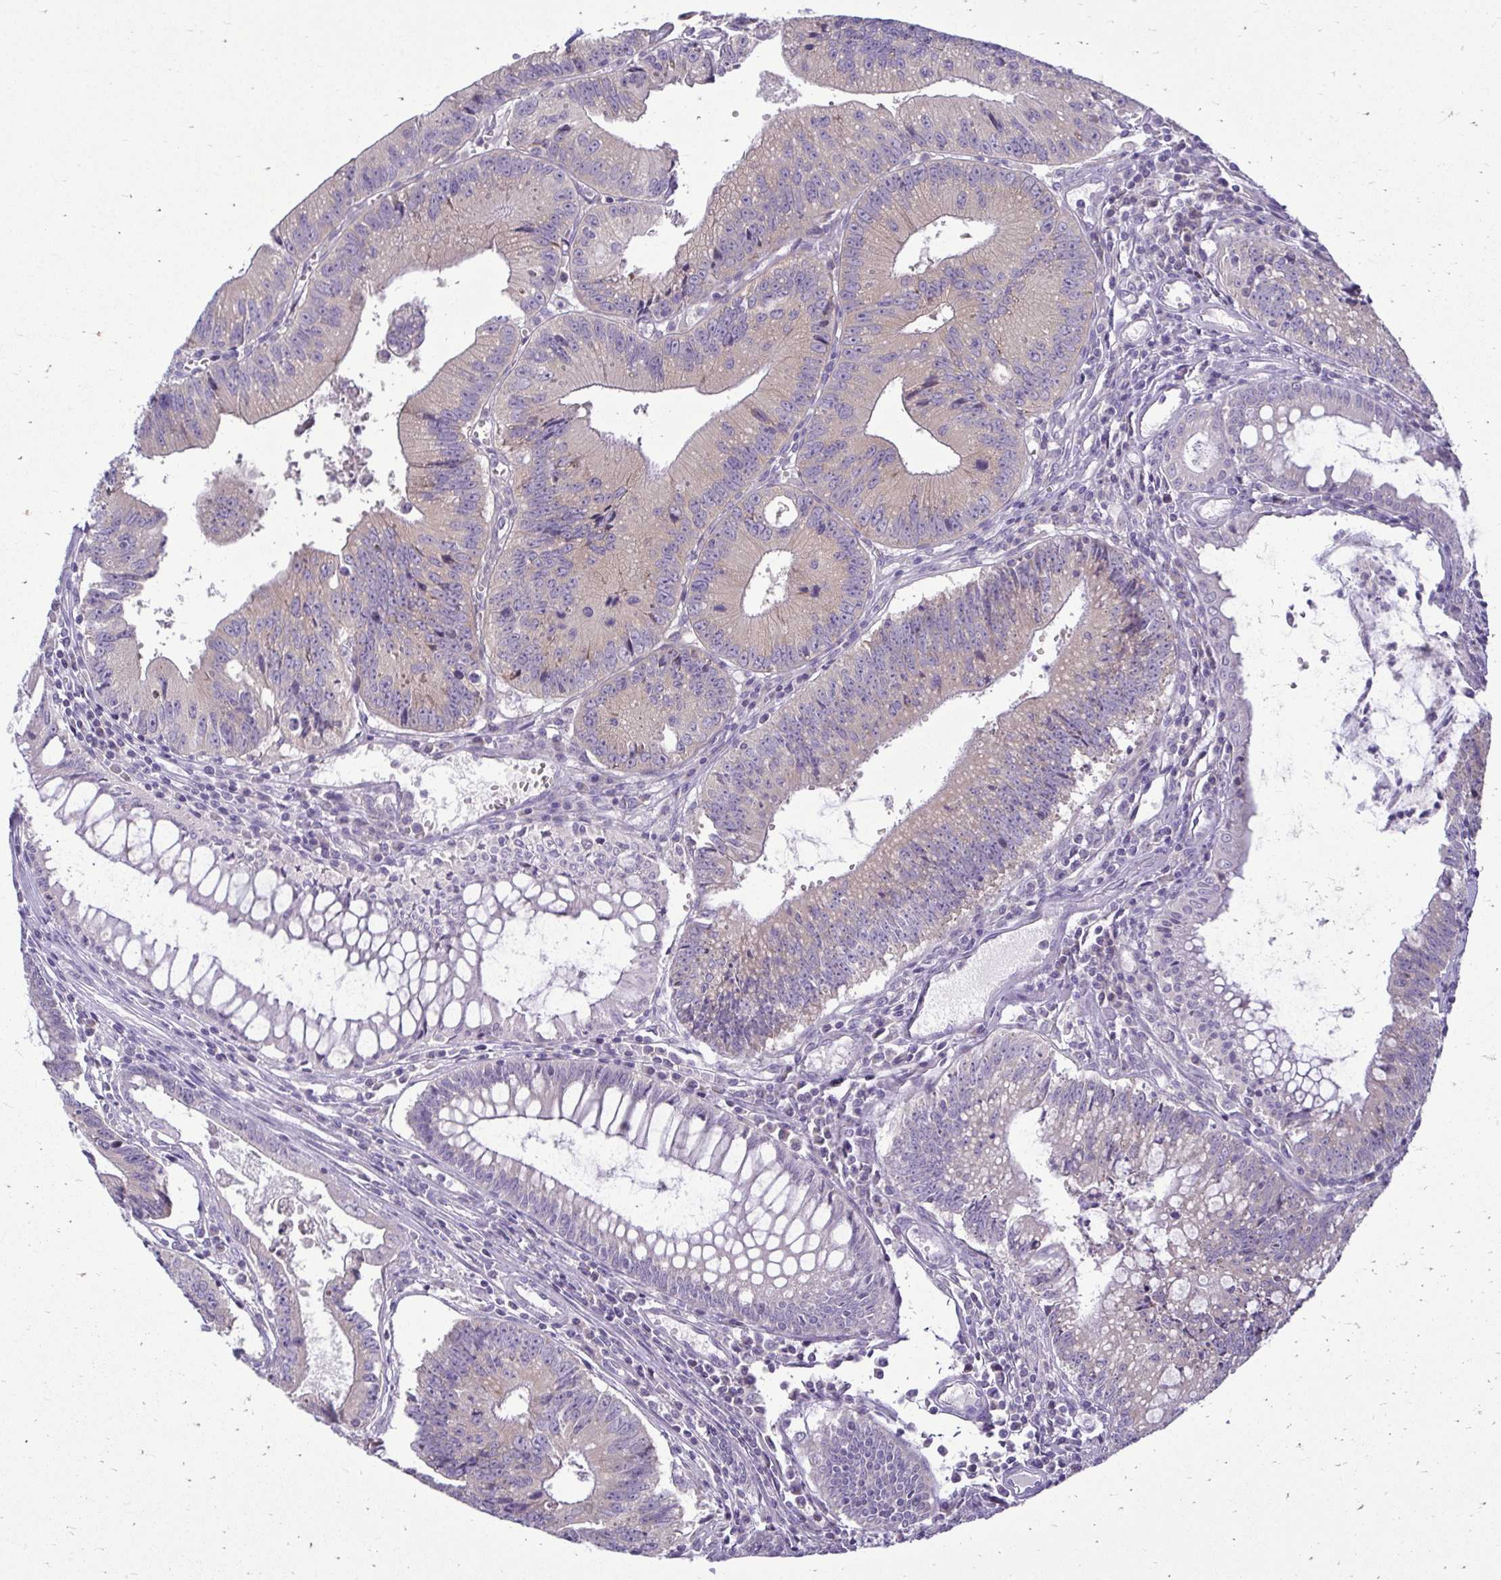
{"staining": {"intensity": "weak", "quantity": "25%-75%", "location": "cytoplasmic/membranous"}, "tissue": "colorectal cancer", "cell_type": "Tumor cells", "image_type": "cancer", "snomed": [{"axis": "morphology", "description": "Adenocarcinoma, NOS"}, {"axis": "topography", "description": "Rectum"}], "caption": "Weak cytoplasmic/membranous expression is seen in approximately 25%-75% of tumor cells in colorectal cancer (adenocarcinoma).", "gene": "RPLP2", "patient": {"sex": "female", "age": 81}}